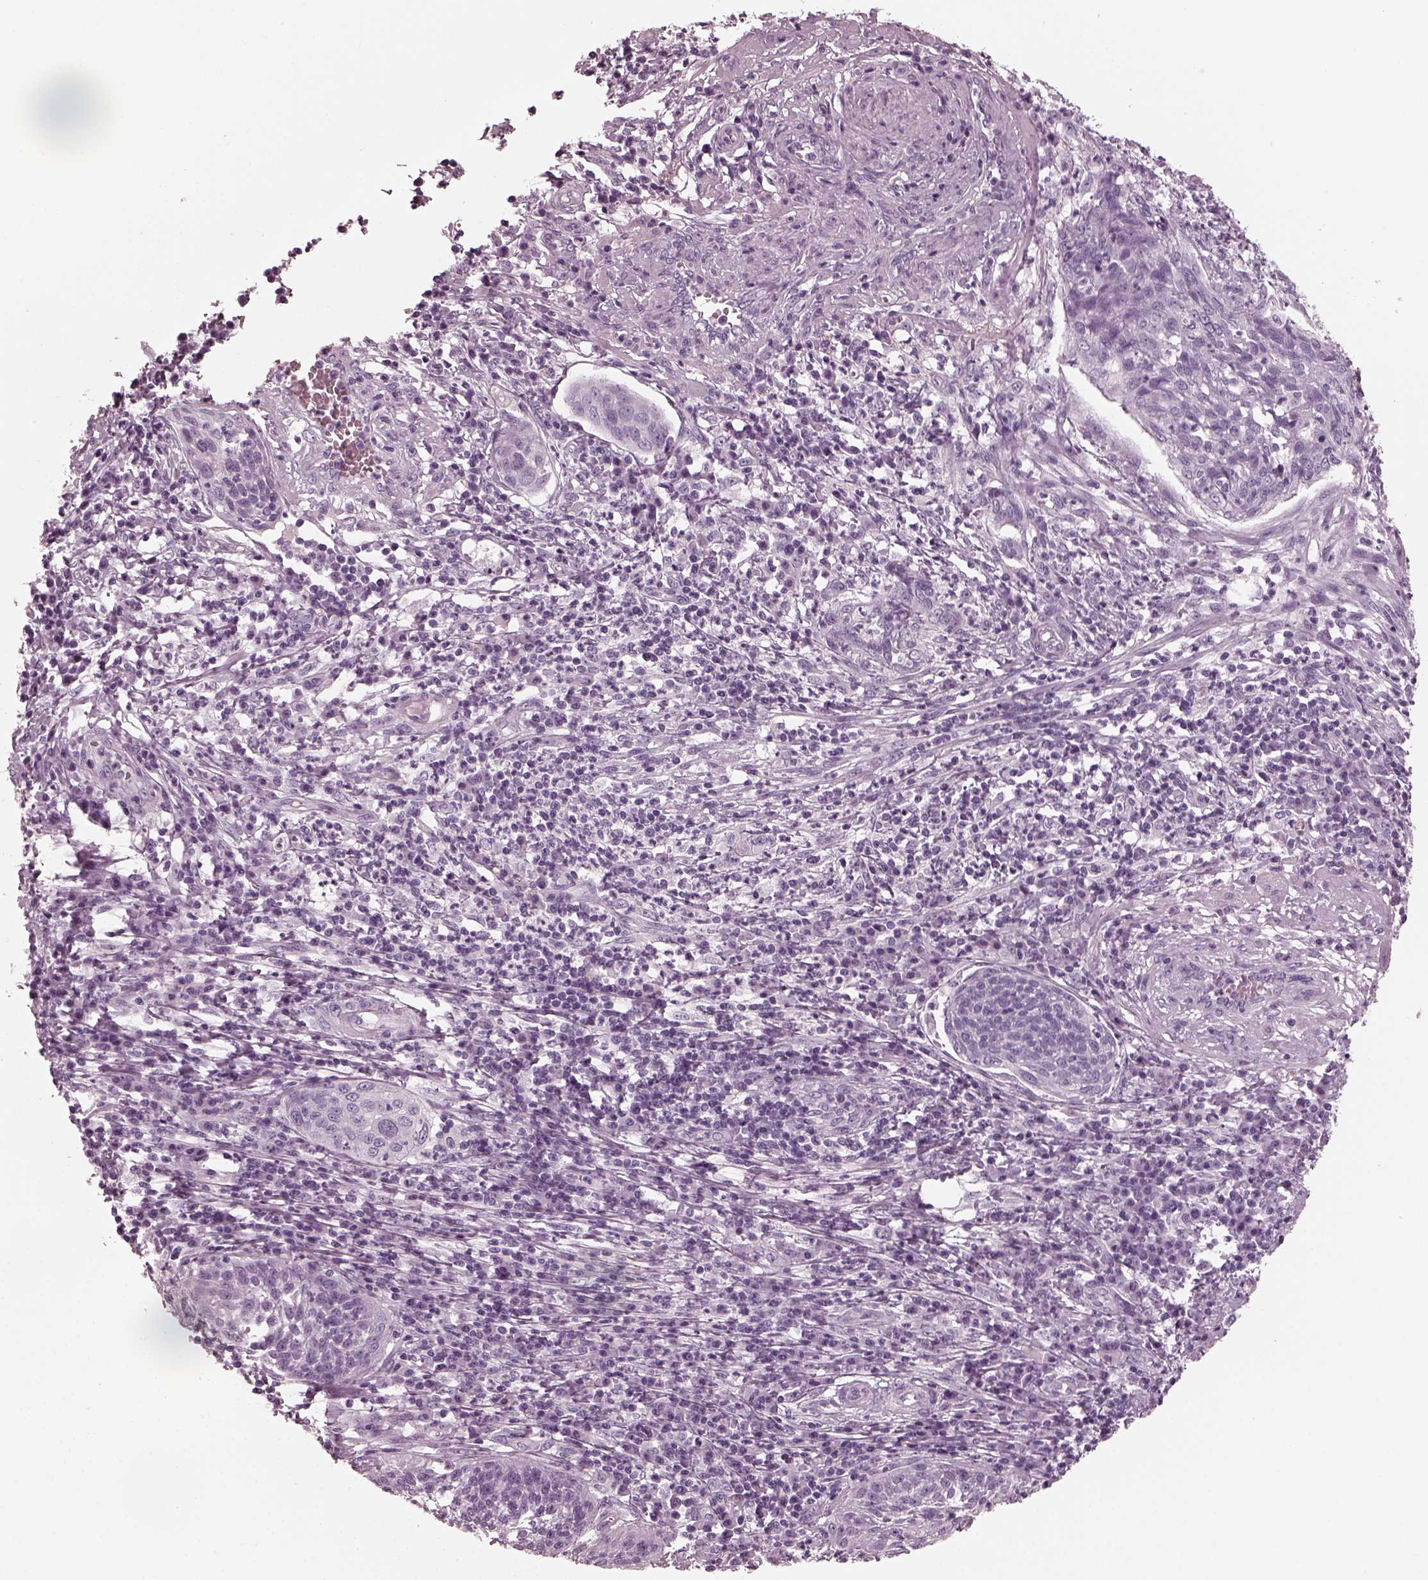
{"staining": {"intensity": "negative", "quantity": "none", "location": "none"}, "tissue": "cervical cancer", "cell_type": "Tumor cells", "image_type": "cancer", "snomed": [{"axis": "morphology", "description": "Squamous cell carcinoma, NOS"}, {"axis": "topography", "description": "Cervix"}], "caption": "IHC of human squamous cell carcinoma (cervical) exhibits no positivity in tumor cells.", "gene": "RCVRN", "patient": {"sex": "female", "age": 34}}